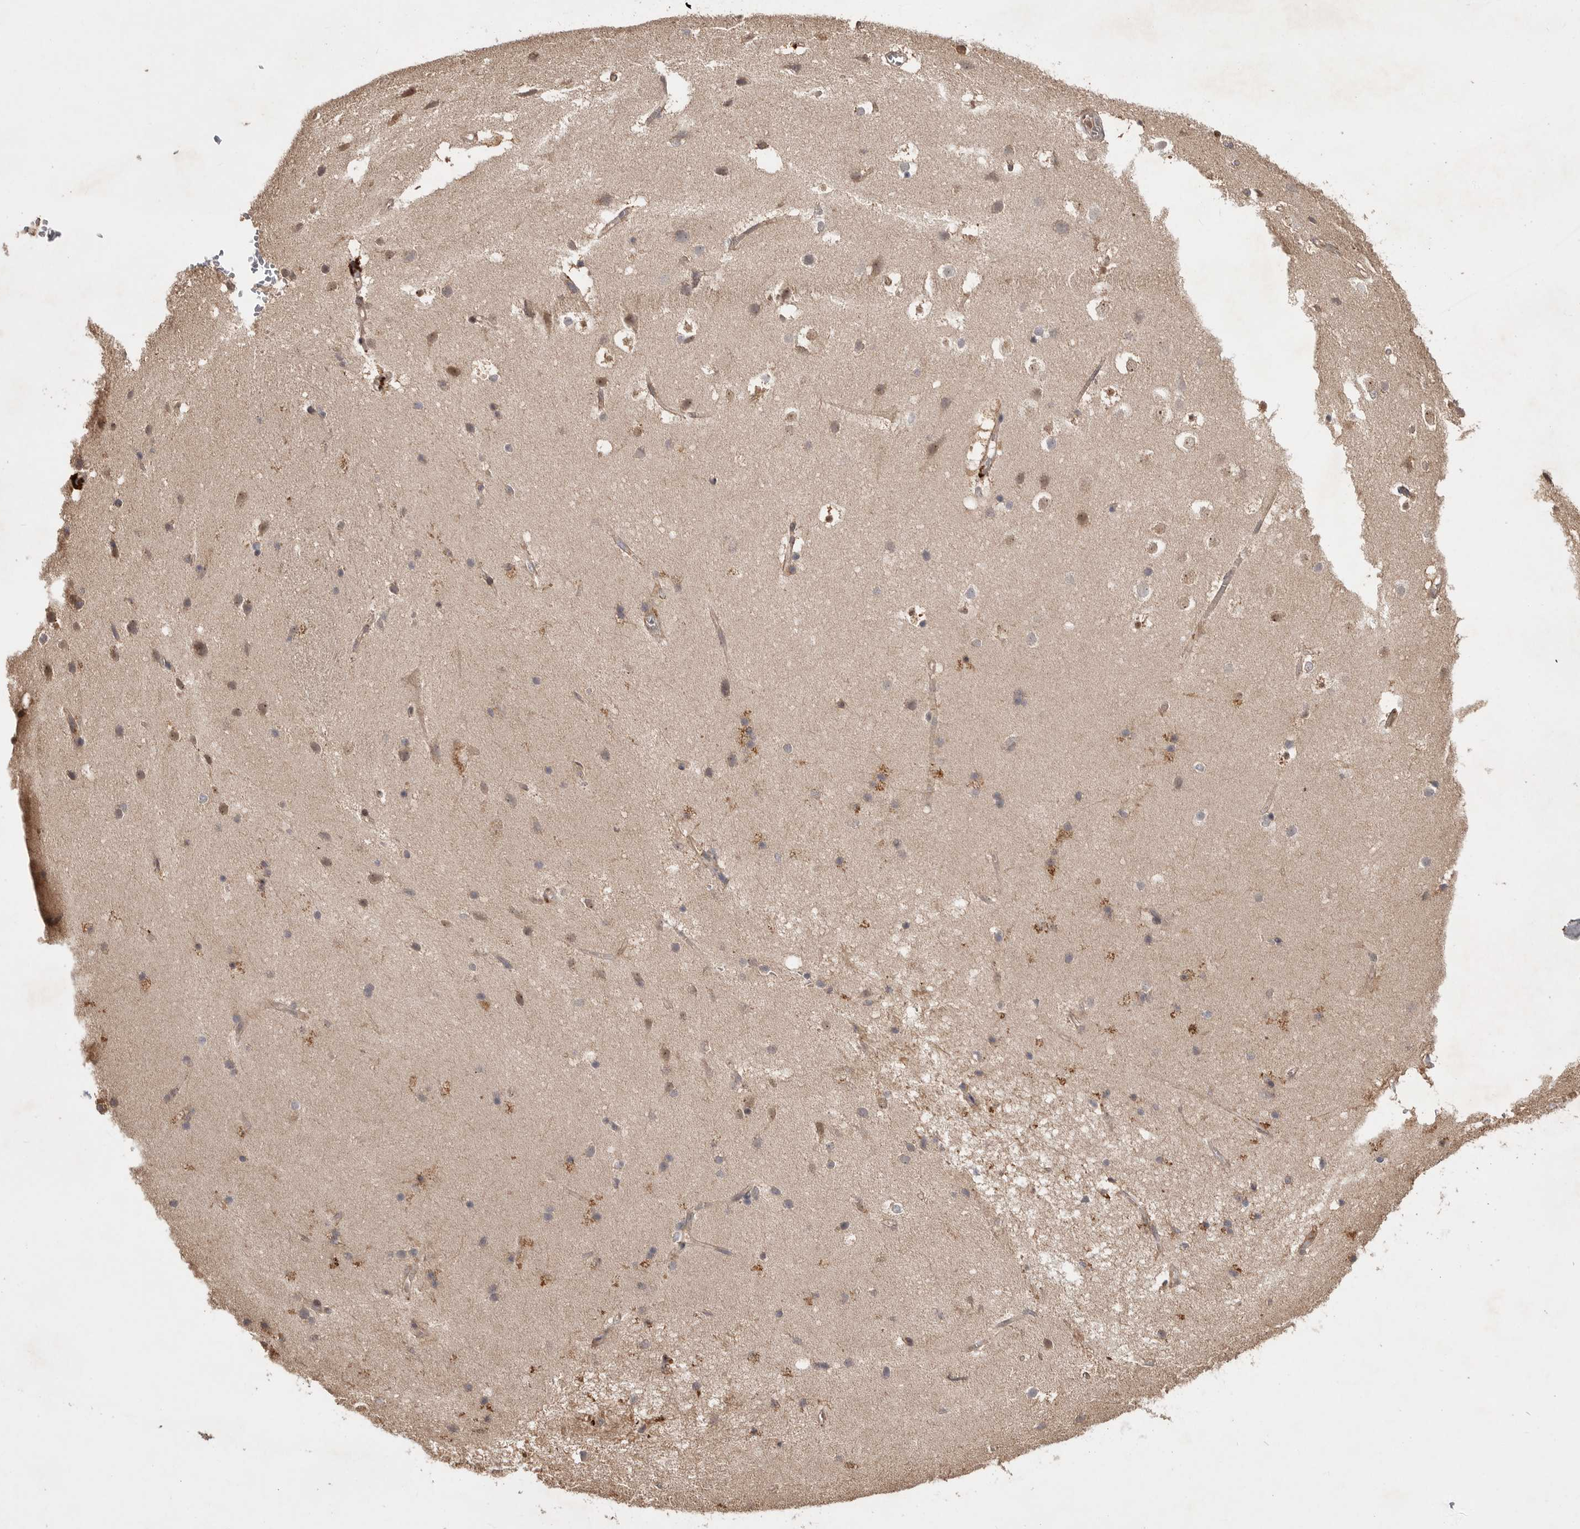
{"staining": {"intensity": "moderate", "quantity": ">75%", "location": "cytoplasmic/membranous"}, "tissue": "cerebral cortex", "cell_type": "Endothelial cells", "image_type": "normal", "snomed": [{"axis": "morphology", "description": "Normal tissue, NOS"}, {"axis": "topography", "description": "Cerebral cortex"}], "caption": "IHC micrograph of unremarkable human cerebral cortex stained for a protein (brown), which demonstrates medium levels of moderate cytoplasmic/membranous positivity in about >75% of endothelial cells.", "gene": "VN1R4", "patient": {"sex": "male", "age": 54}}